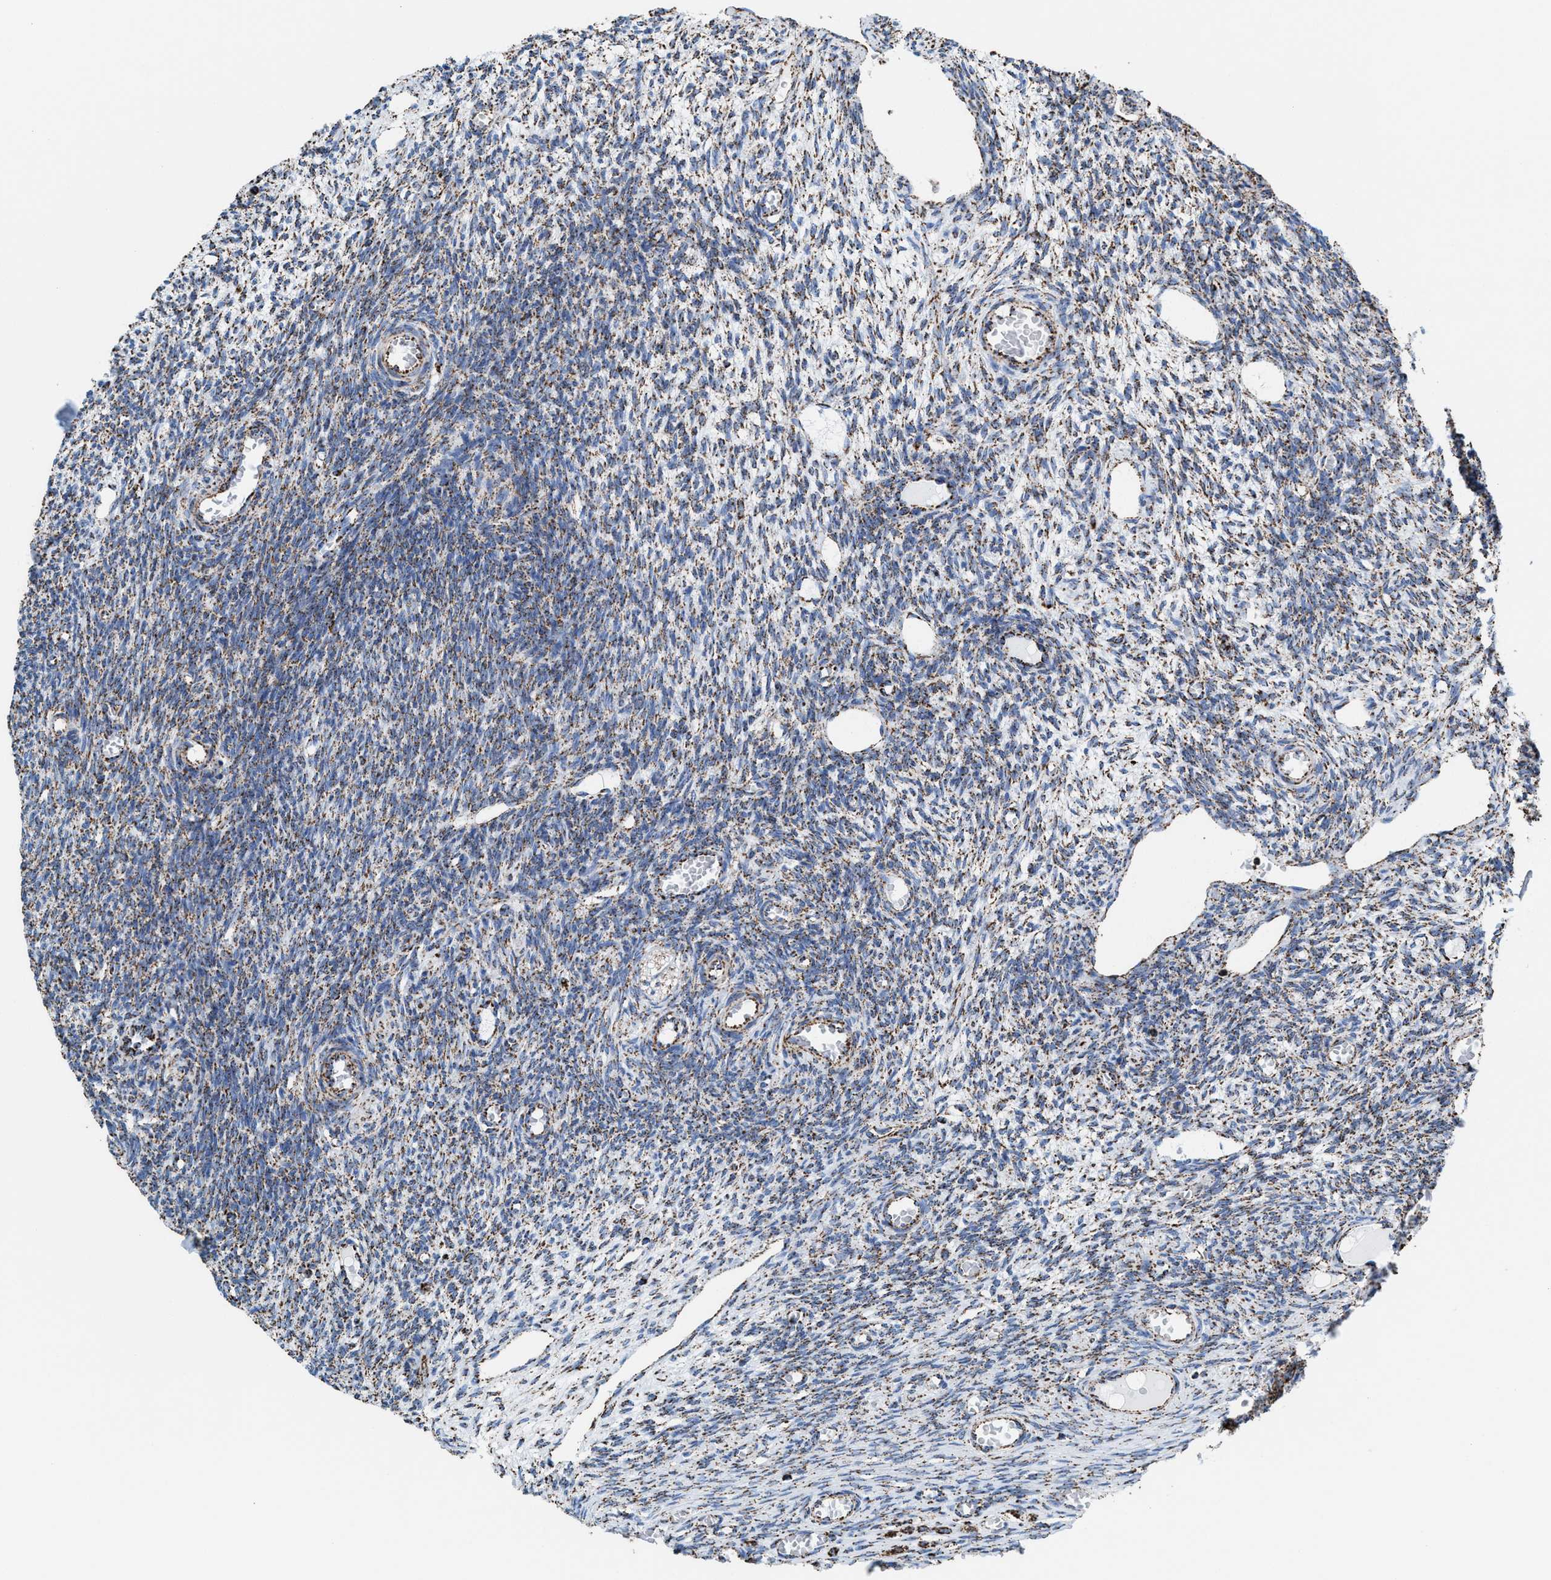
{"staining": {"intensity": "moderate", "quantity": ">75%", "location": "cytoplasmic/membranous"}, "tissue": "ovary", "cell_type": "Ovarian stroma cells", "image_type": "normal", "snomed": [{"axis": "morphology", "description": "Normal tissue, NOS"}, {"axis": "topography", "description": "Ovary"}], "caption": "Immunohistochemistry staining of normal ovary, which reveals medium levels of moderate cytoplasmic/membranous positivity in approximately >75% of ovarian stroma cells indicating moderate cytoplasmic/membranous protein expression. The staining was performed using DAB (3,3'-diaminobenzidine) (brown) for protein detection and nuclei were counterstained in hematoxylin (blue).", "gene": "ECHS1", "patient": {"sex": "female", "age": 27}}